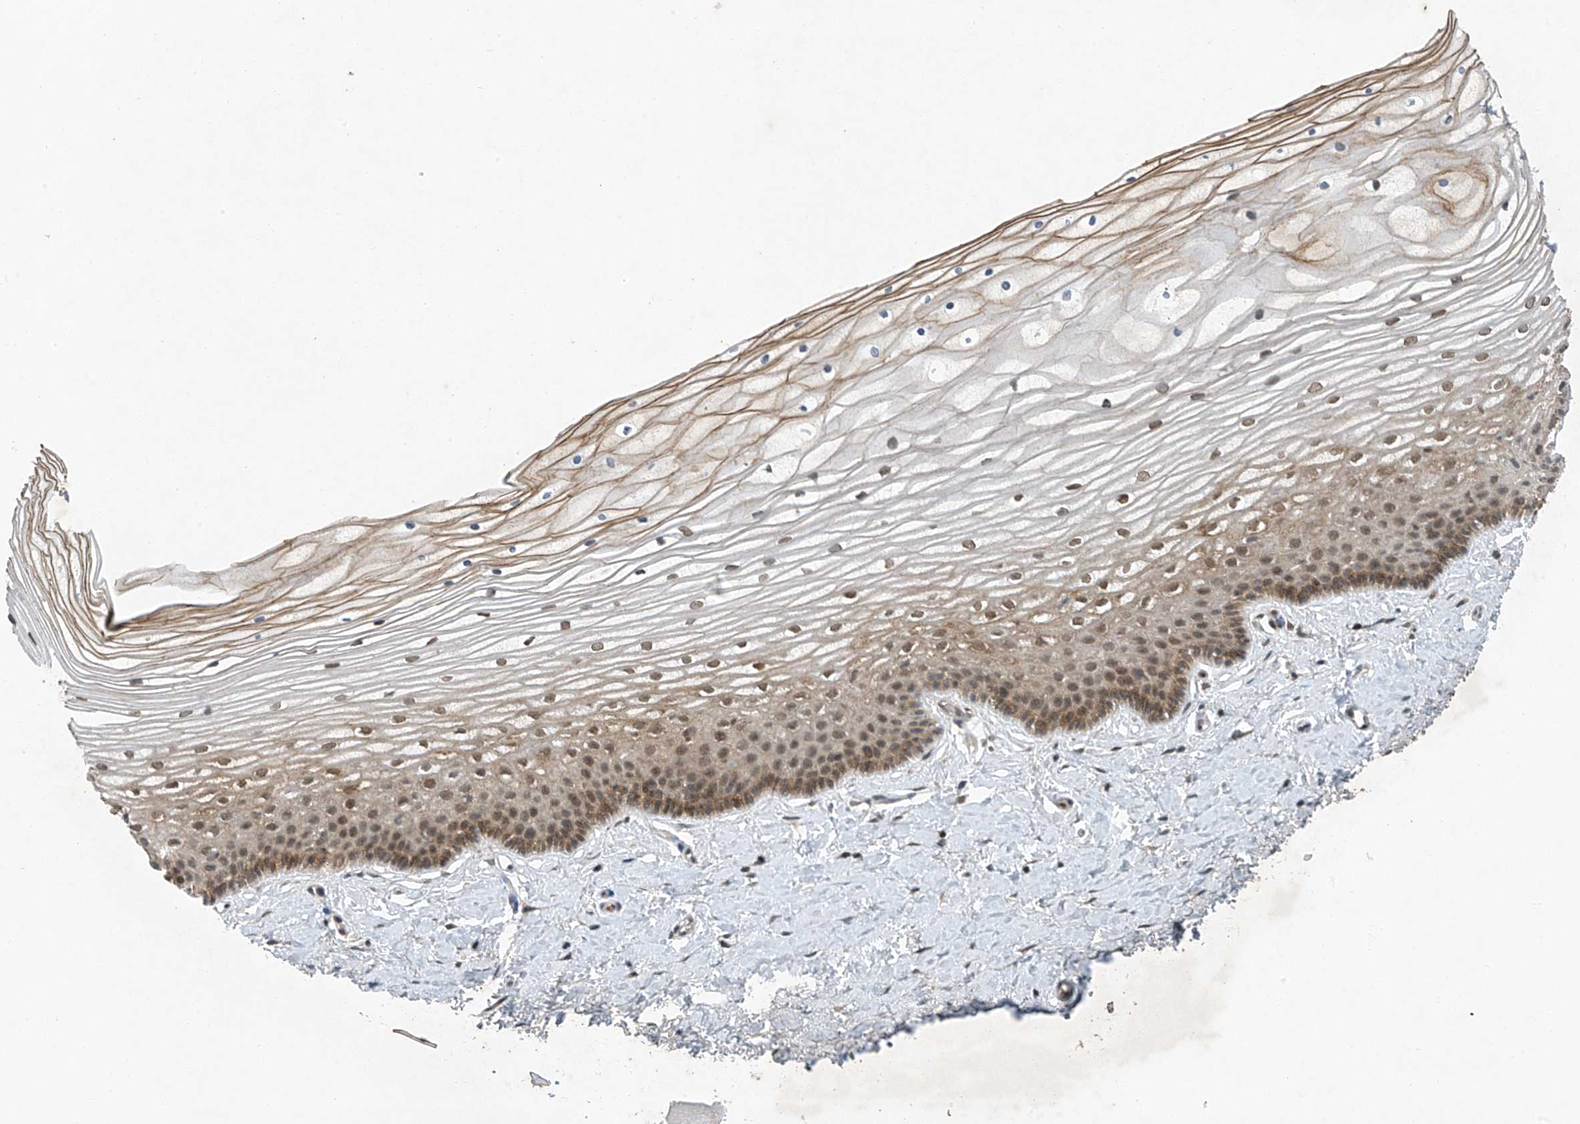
{"staining": {"intensity": "moderate", "quantity": ">75%", "location": "cytoplasmic/membranous,nuclear"}, "tissue": "vagina", "cell_type": "Squamous epithelial cells", "image_type": "normal", "snomed": [{"axis": "morphology", "description": "Normal tissue, NOS"}, {"axis": "topography", "description": "Vagina"}, {"axis": "topography", "description": "Cervix"}], "caption": "Immunohistochemical staining of unremarkable vagina displays medium levels of moderate cytoplasmic/membranous,nuclear staining in approximately >75% of squamous epithelial cells. The staining was performed using DAB (3,3'-diaminobenzidine), with brown indicating positive protein expression. Nuclei are stained blue with hematoxylin.", "gene": "TAF8", "patient": {"sex": "female", "age": 40}}